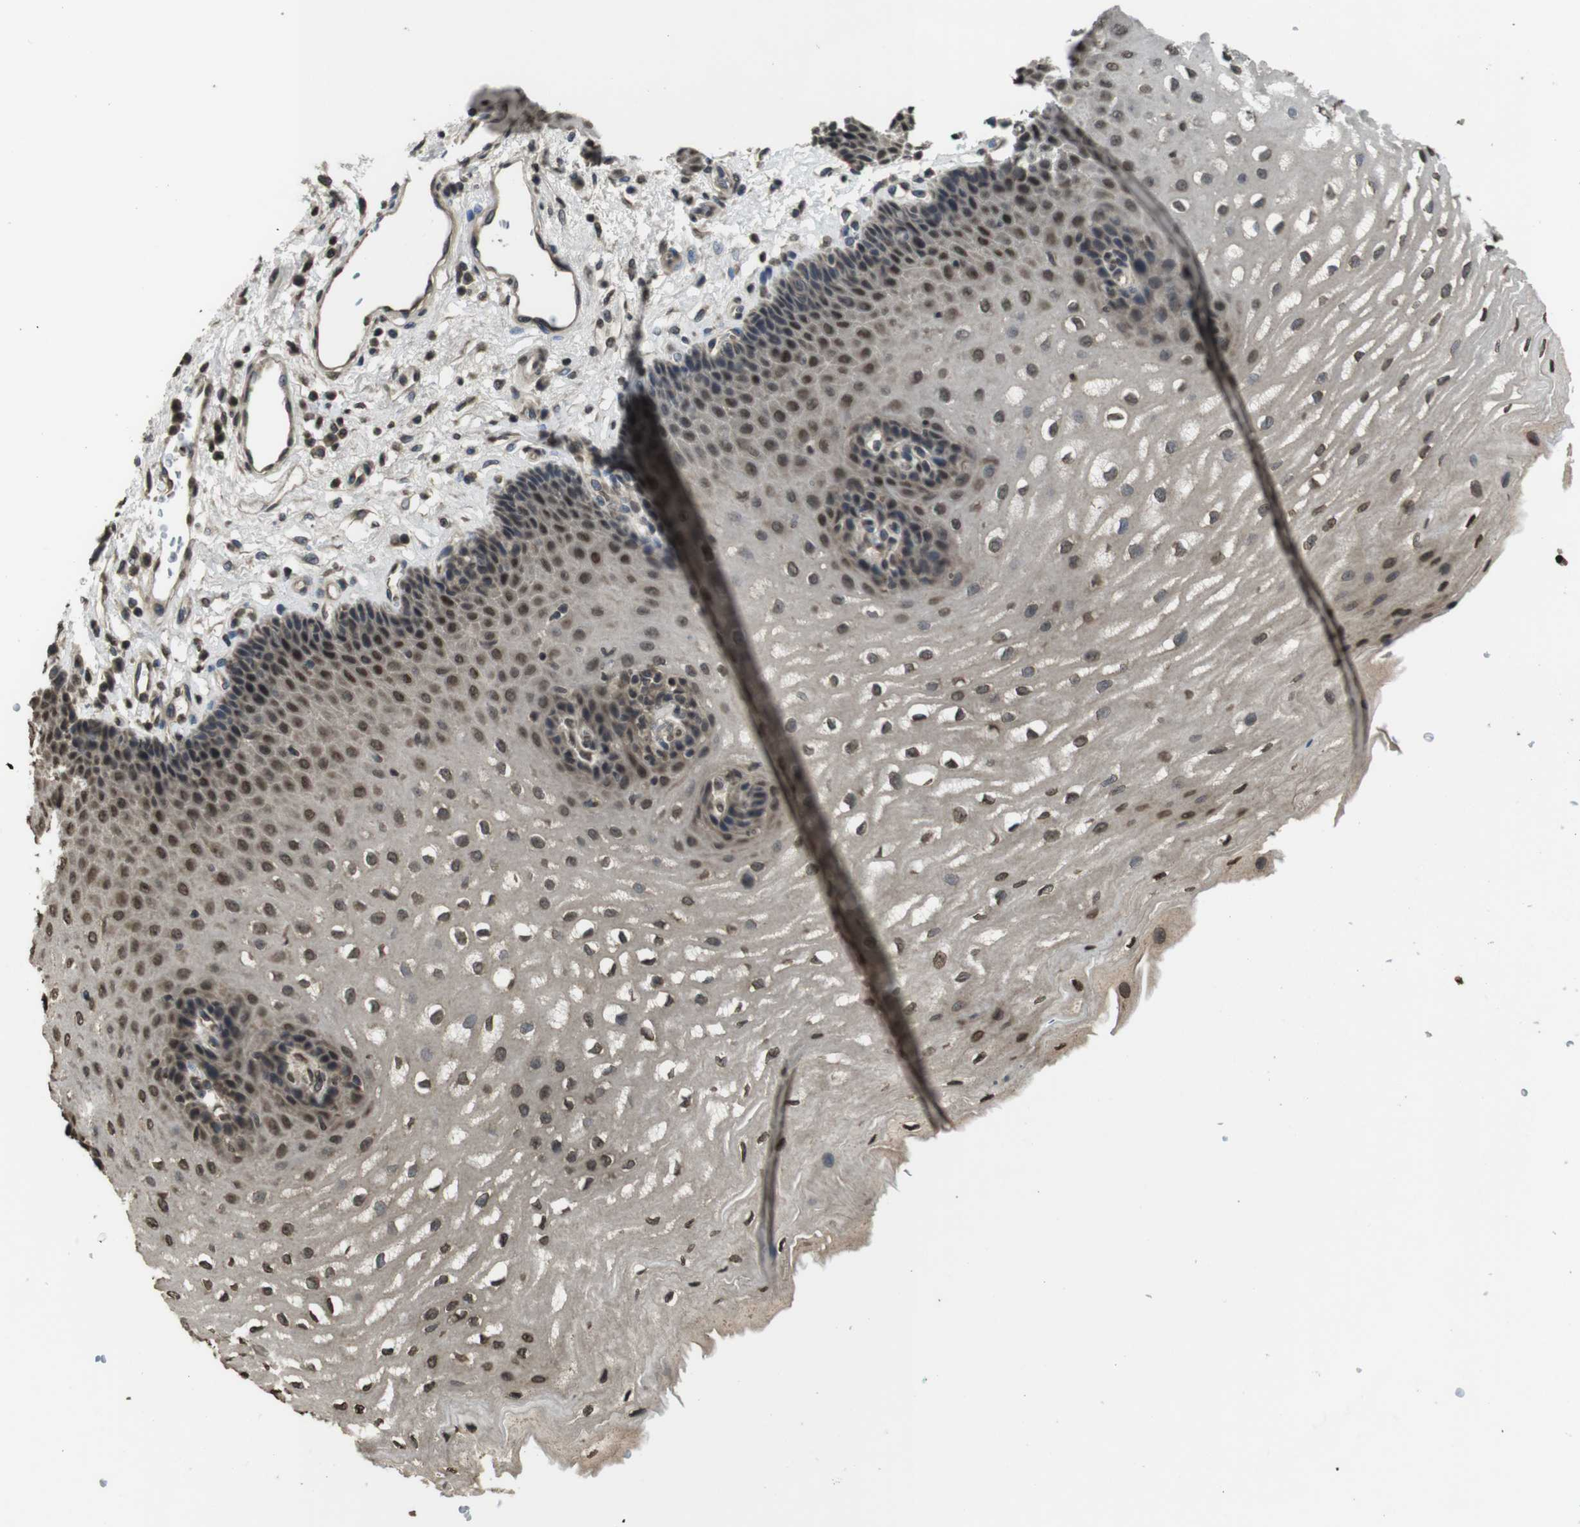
{"staining": {"intensity": "moderate", "quantity": ">75%", "location": "nuclear"}, "tissue": "esophagus", "cell_type": "Squamous epithelial cells", "image_type": "normal", "snomed": [{"axis": "morphology", "description": "Normal tissue, NOS"}, {"axis": "topography", "description": "Esophagus"}], "caption": "This is a micrograph of immunohistochemistry (IHC) staining of normal esophagus, which shows moderate staining in the nuclear of squamous epithelial cells.", "gene": "MAF", "patient": {"sex": "male", "age": 54}}